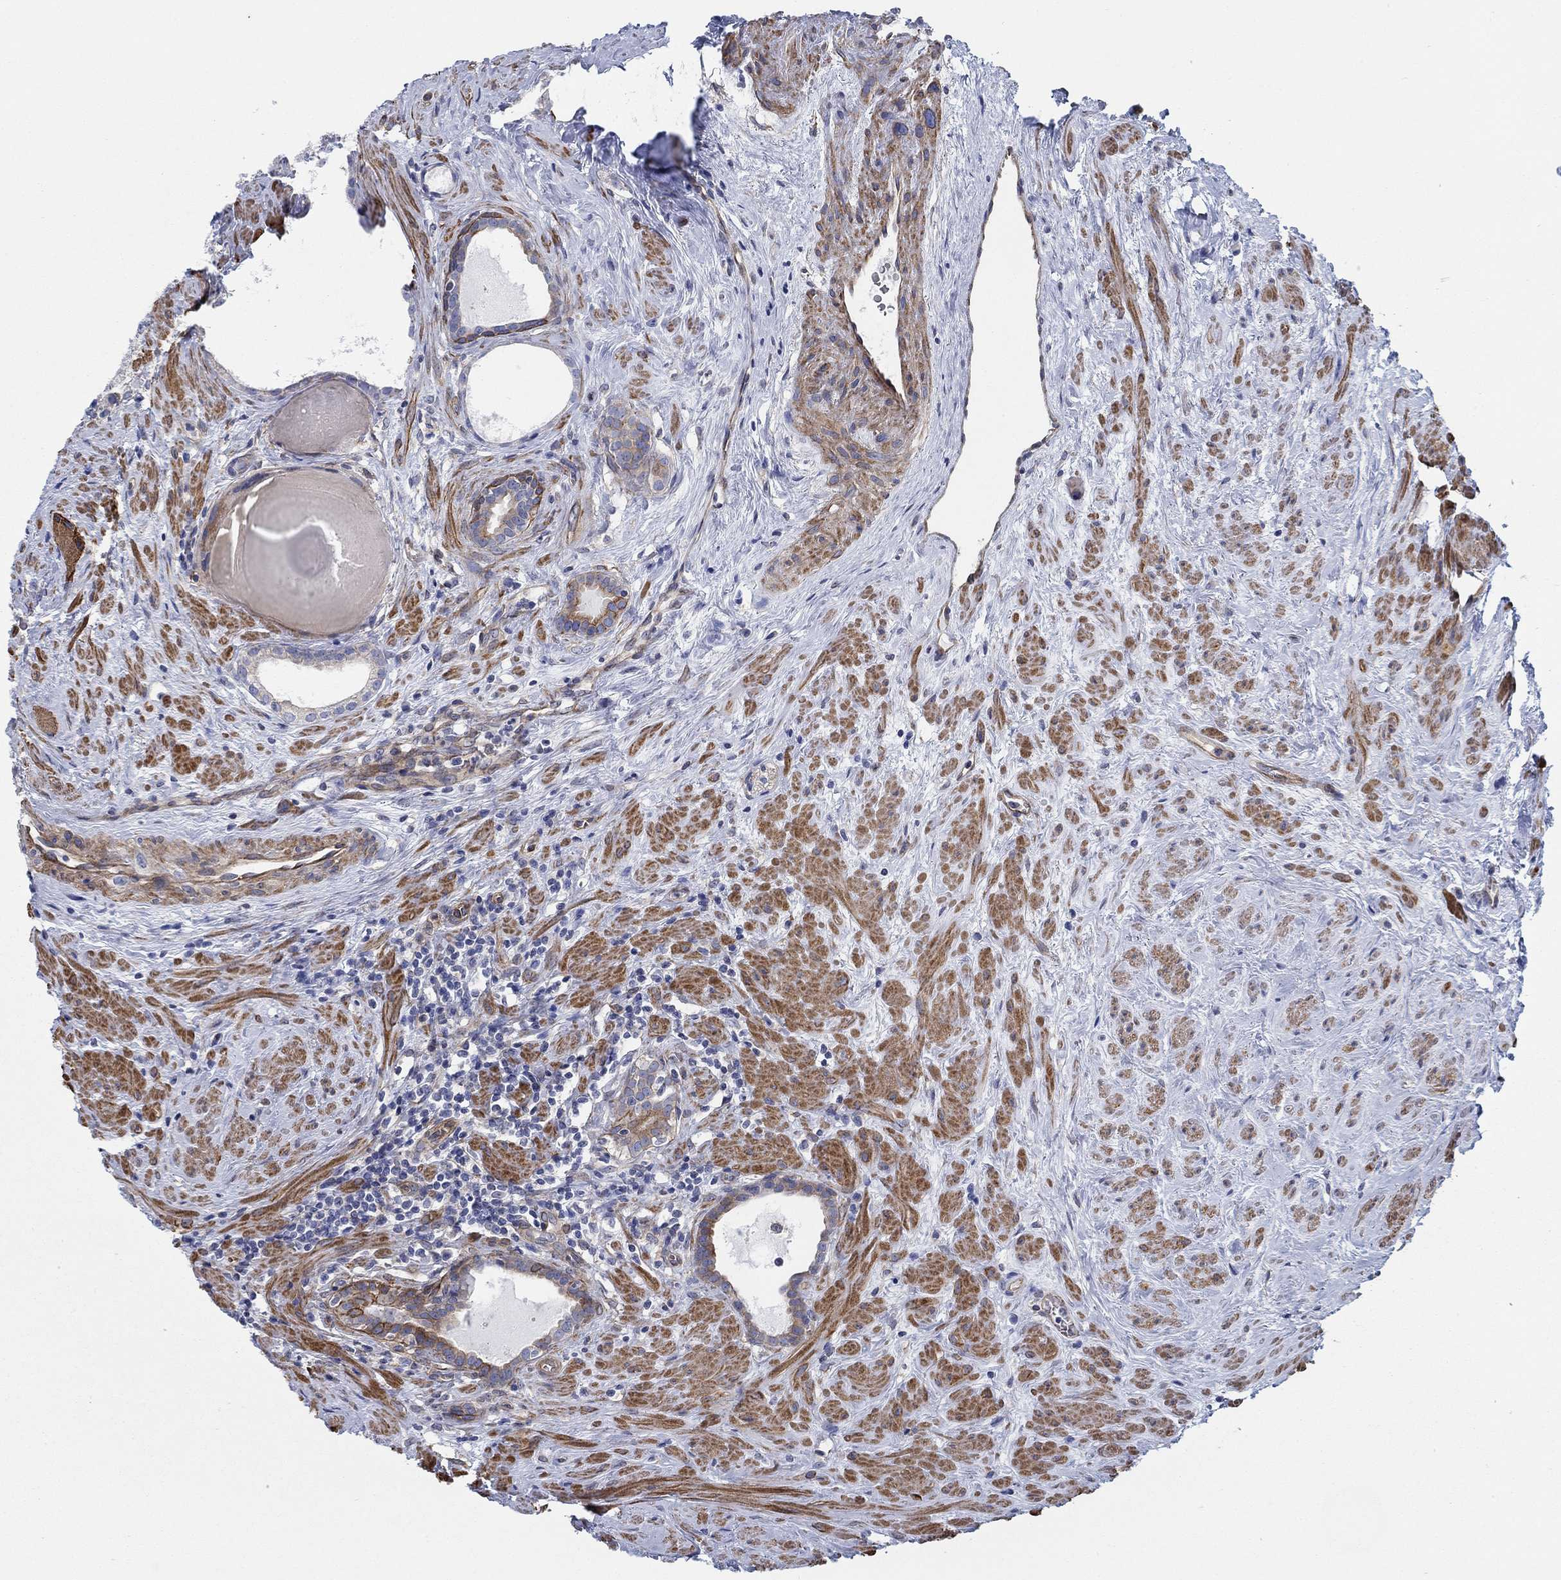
{"staining": {"intensity": "negative", "quantity": "none", "location": "none"}, "tissue": "prostate cancer", "cell_type": "Tumor cells", "image_type": "cancer", "snomed": [{"axis": "morphology", "description": "Adenocarcinoma, NOS"}, {"axis": "morphology", "description": "Adenocarcinoma, High grade"}, {"axis": "topography", "description": "Prostate"}], "caption": "Prostate adenocarcinoma (high-grade) was stained to show a protein in brown. There is no significant positivity in tumor cells. (Stains: DAB (3,3'-diaminobenzidine) immunohistochemistry (IHC) with hematoxylin counter stain, Microscopy: brightfield microscopy at high magnification).", "gene": "FMN1", "patient": {"sex": "male", "age": 64}}